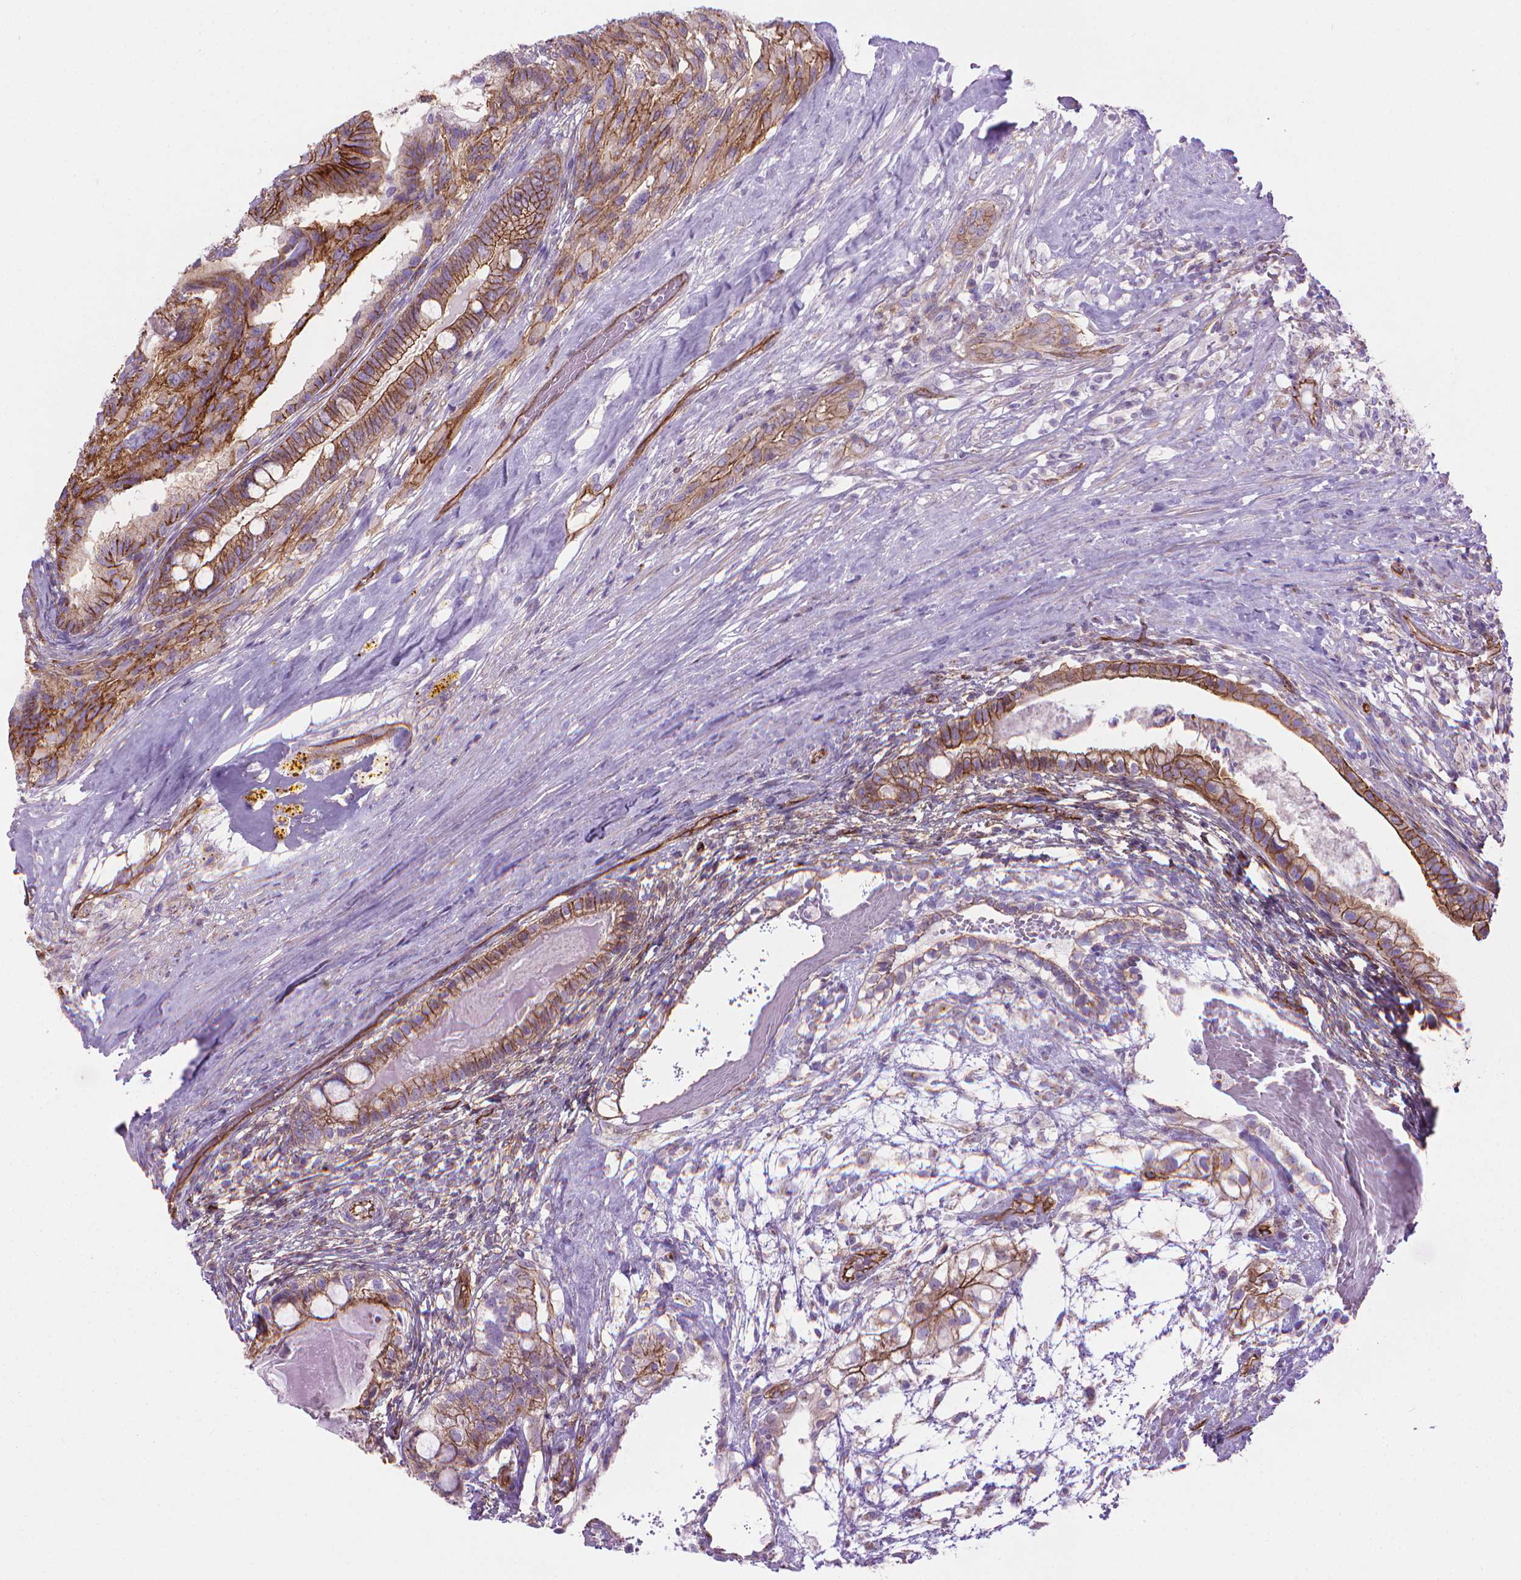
{"staining": {"intensity": "moderate", "quantity": ">75%", "location": "cytoplasmic/membranous"}, "tissue": "testis cancer", "cell_type": "Tumor cells", "image_type": "cancer", "snomed": [{"axis": "morphology", "description": "Seminoma, NOS"}, {"axis": "morphology", "description": "Carcinoma, Embryonal, NOS"}, {"axis": "topography", "description": "Testis"}], "caption": "A histopathology image of human testis cancer stained for a protein shows moderate cytoplasmic/membranous brown staining in tumor cells.", "gene": "TENT5A", "patient": {"sex": "male", "age": 41}}